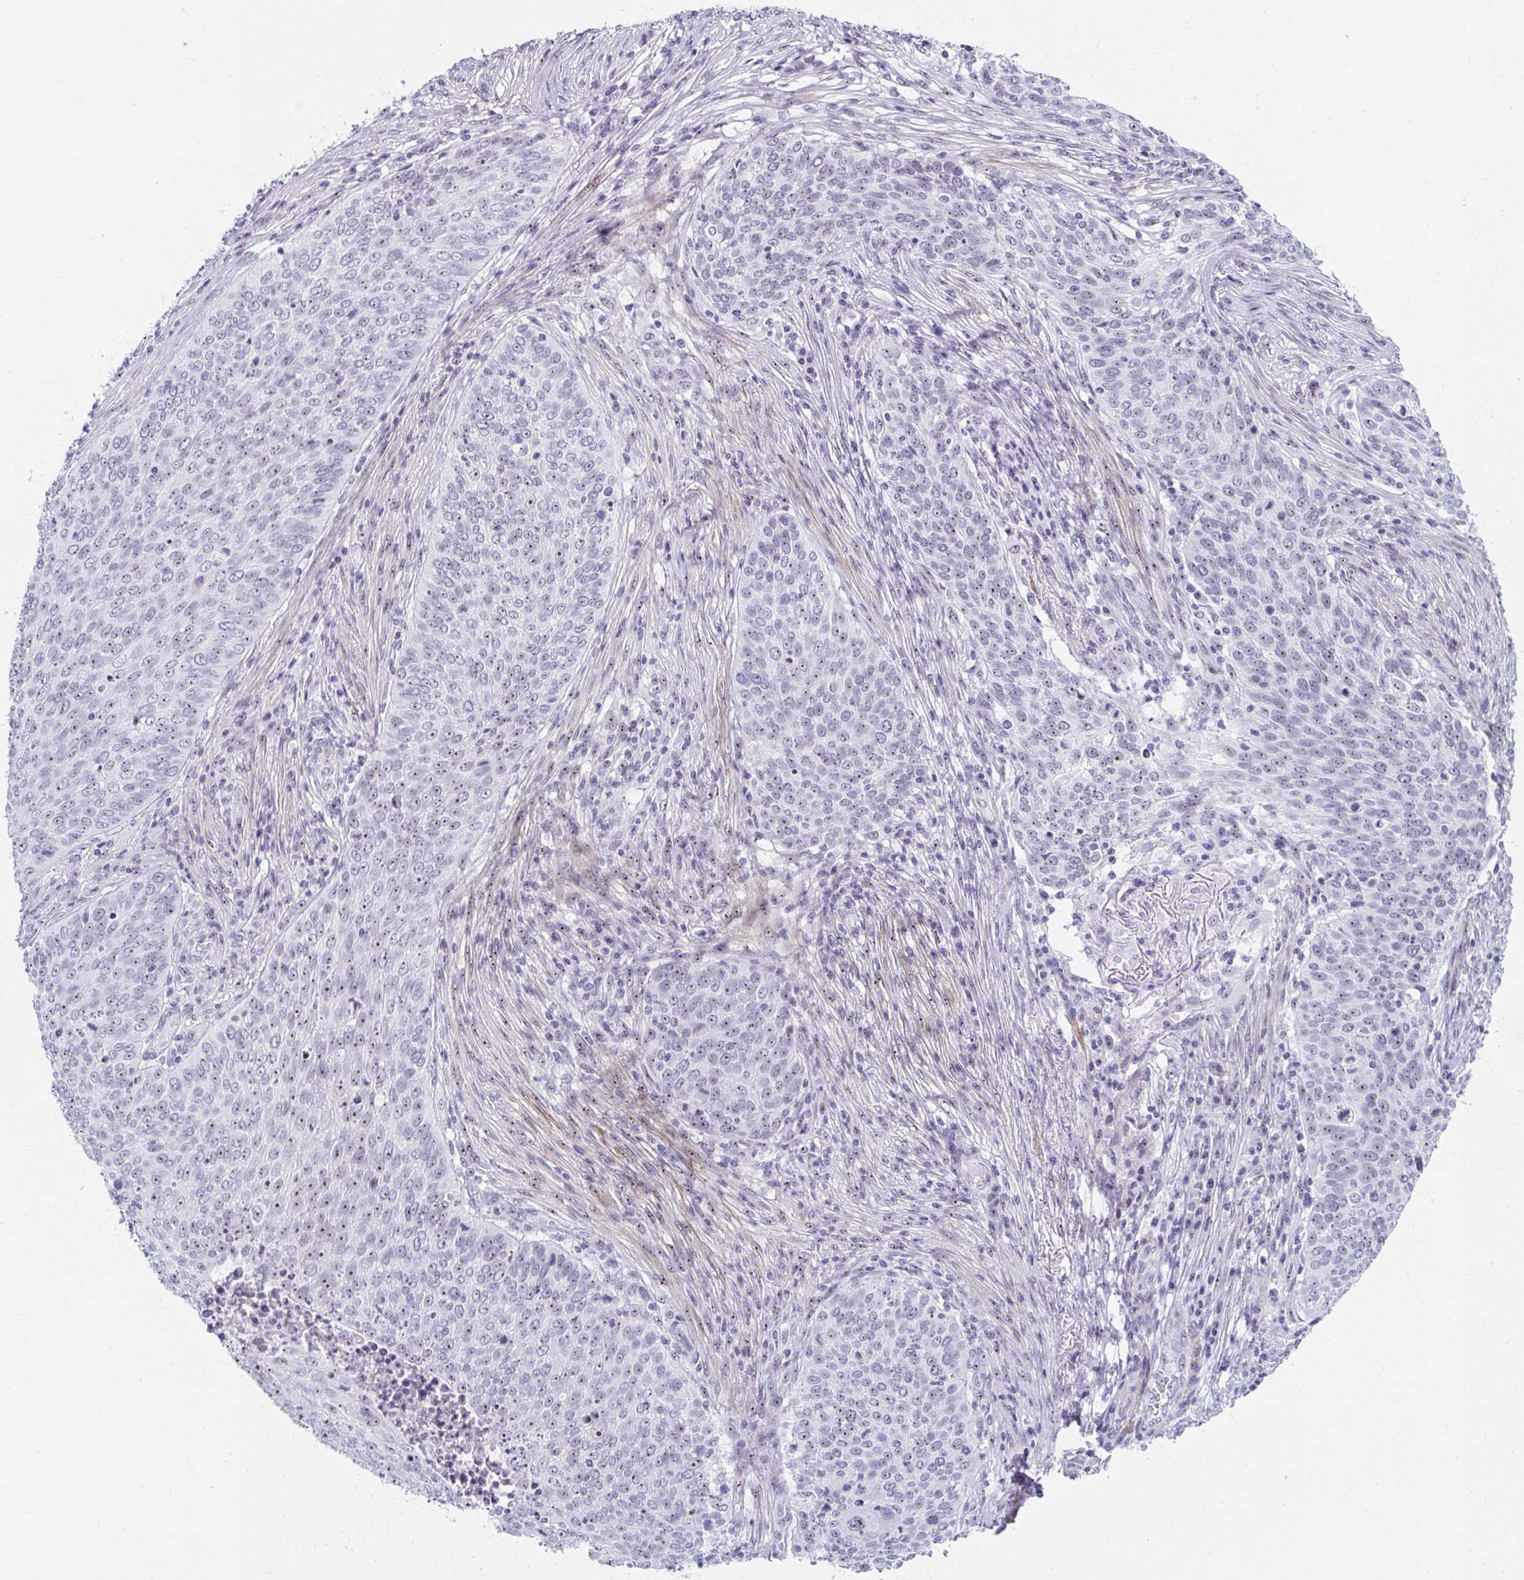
{"staining": {"intensity": "moderate", "quantity": "25%-75%", "location": "nuclear"}, "tissue": "lung cancer", "cell_type": "Tumor cells", "image_type": "cancer", "snomed": [{"axis": "morphology", "description": "Squamous cell carcinoma, NOS"}, {"axis": "topography", "description": "Lung"}], "caption": "This is an image of immunohistochemistry (IHC) staining of lung squamous cell carcinoma, which shows moderate positivity in the nuclear of tumor cells.", "gene": "NOP10", "patient": {"sex": "male", "age": 63}}